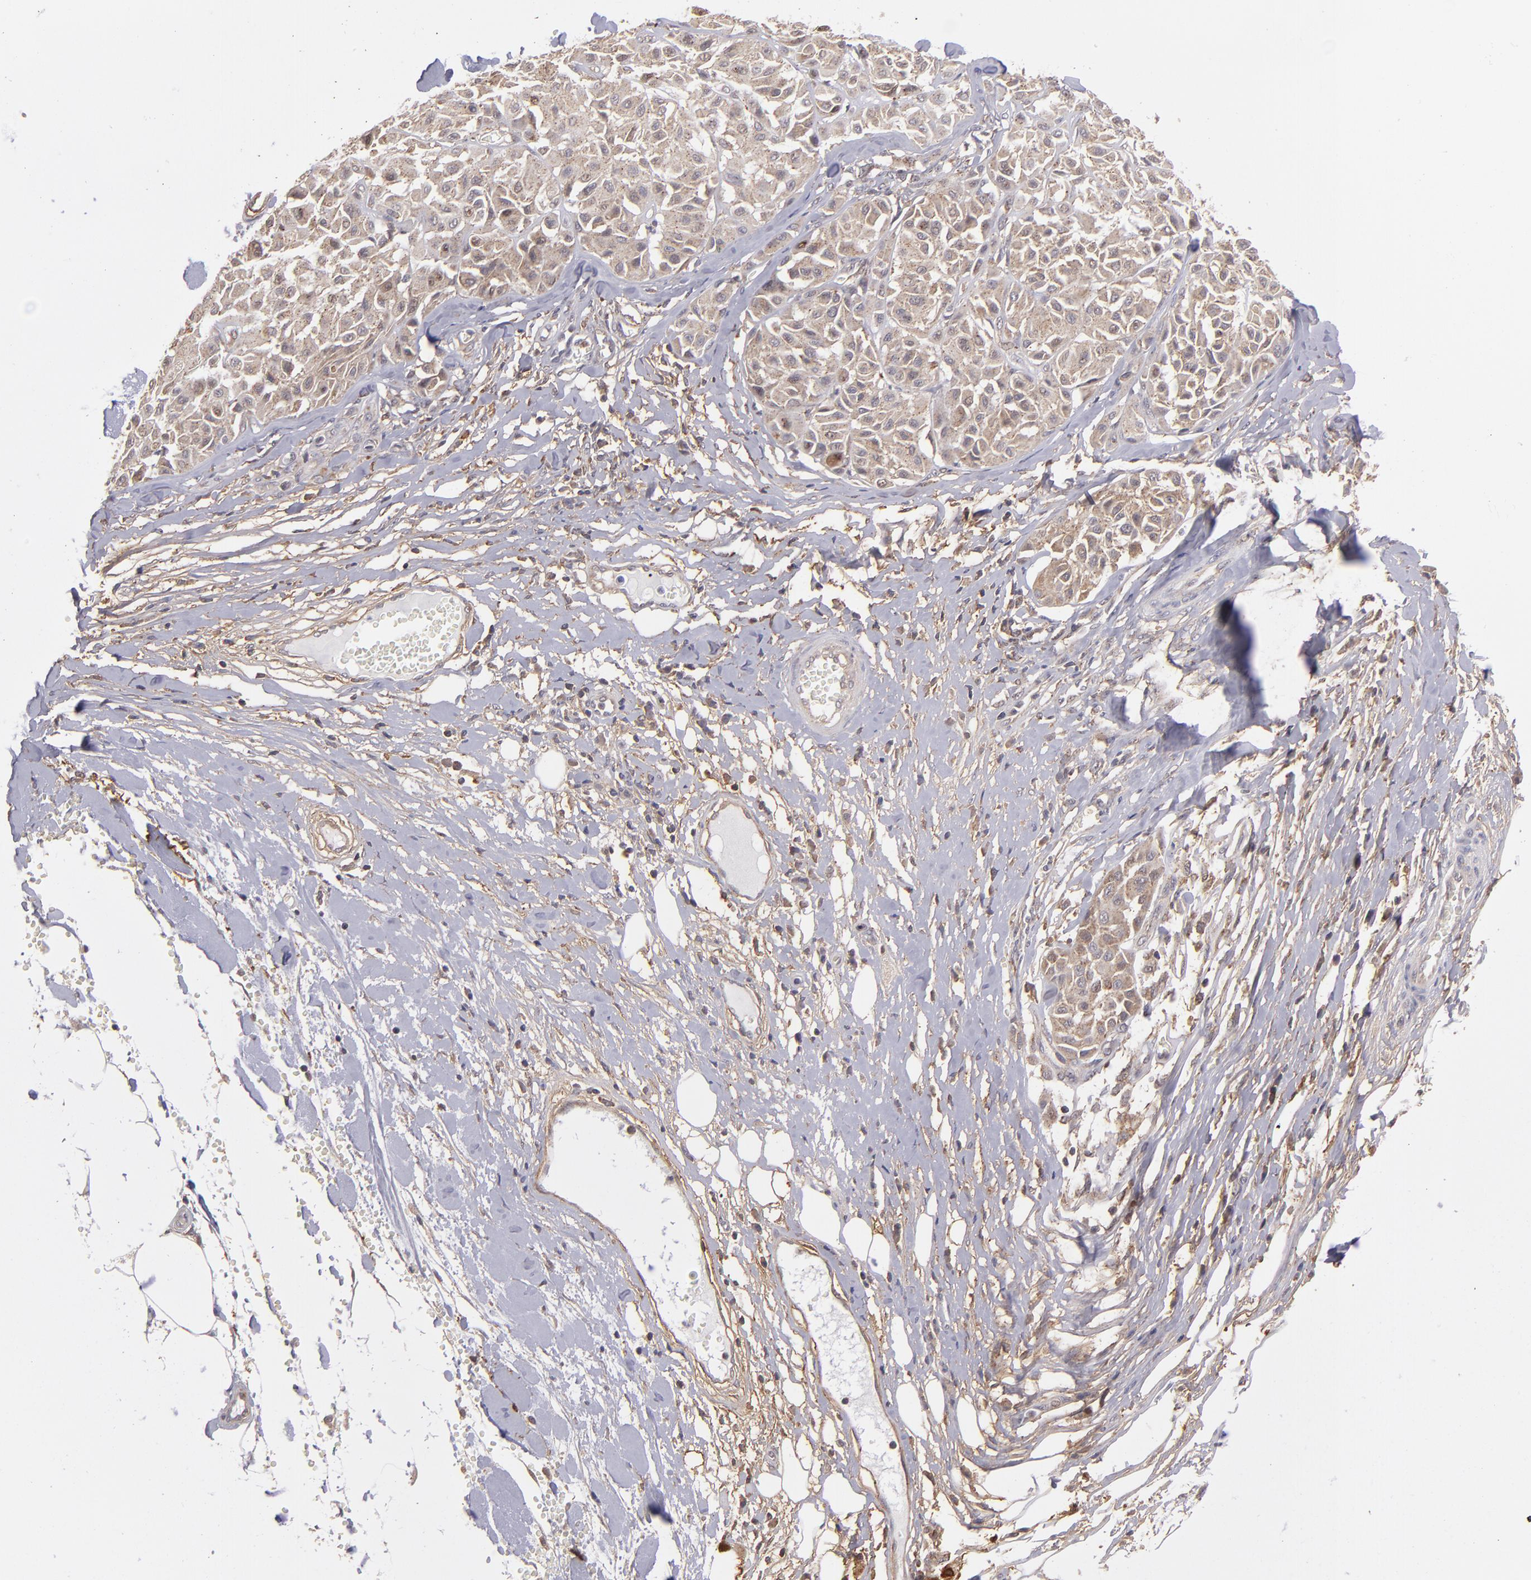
{"staining": {"intensity": "moderate", "quantity": ">75%", "location": "cytoplasmic/membranous"}, "tissue": "melanoma", "cell_type": "Tumor cells", "image_type": "cancer", "snomed": [{"axis": "morphology", "description": "Malignant melanoma, Metastatic site"}, {"axis": "topography", "description": "Soft tissue"}], "caption": "Moderate cytoplasmic/membranous staining for a protein is identified in about >75% of tumor cells of melanoma using immunohistochemistry (IHC).", "gene": "ZFYVE1", "patient": {"sex": "male", "age": 41}}